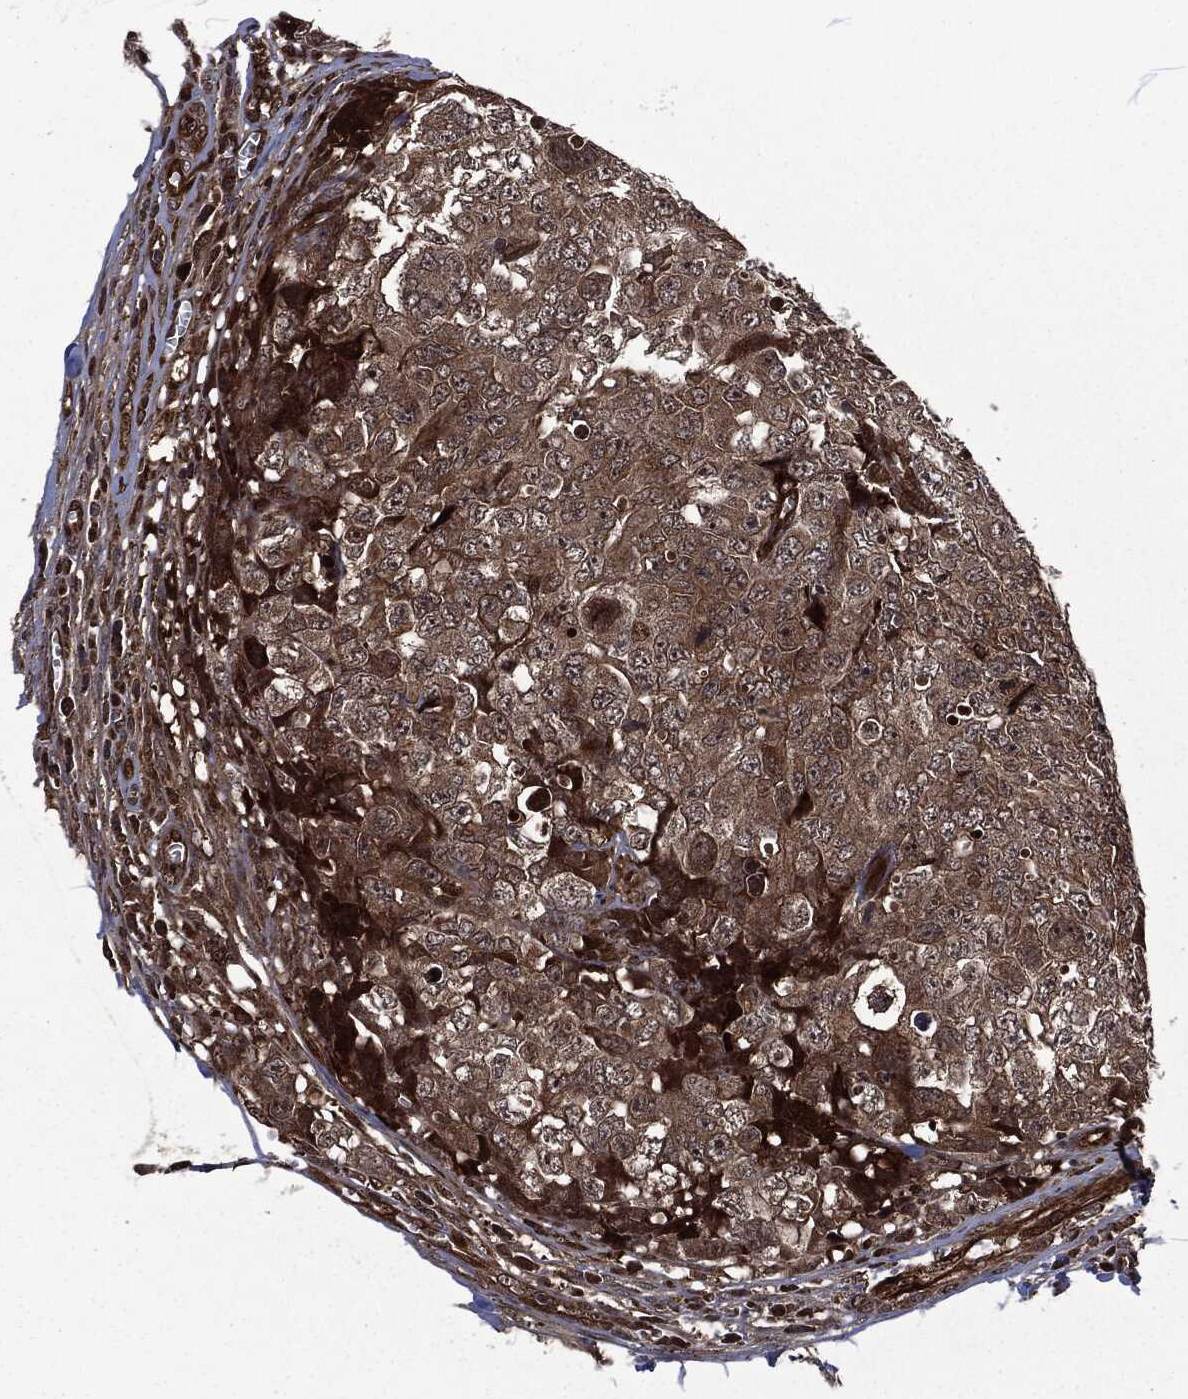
{"staining": {"intensity": "moderate", "quantity": ">75%", "location": "cytoplasmic/membranous"}, "tissue": "testis cancer", "cell_type": "Tumor cells", "image_type": "cancer", "snomed": [{"axis": "morphology", "description": "Carcinoma, Embryonal, NOS"}, {"axis": "topography", "description": "Testis"}], "caption": "Immunohistochemical staining of human testis cancer displays medium levels of moderate cytoplasmic/membranous expression in about >75% of tumor cells. Using DAB (3,3'-diaminobenzidine) (brown) and hematoxylin (blue) stains, captured at high magnification using brightfield microscopy.", "gene": "CMPK2", "patient": {"sex": "male", "age": 23}}